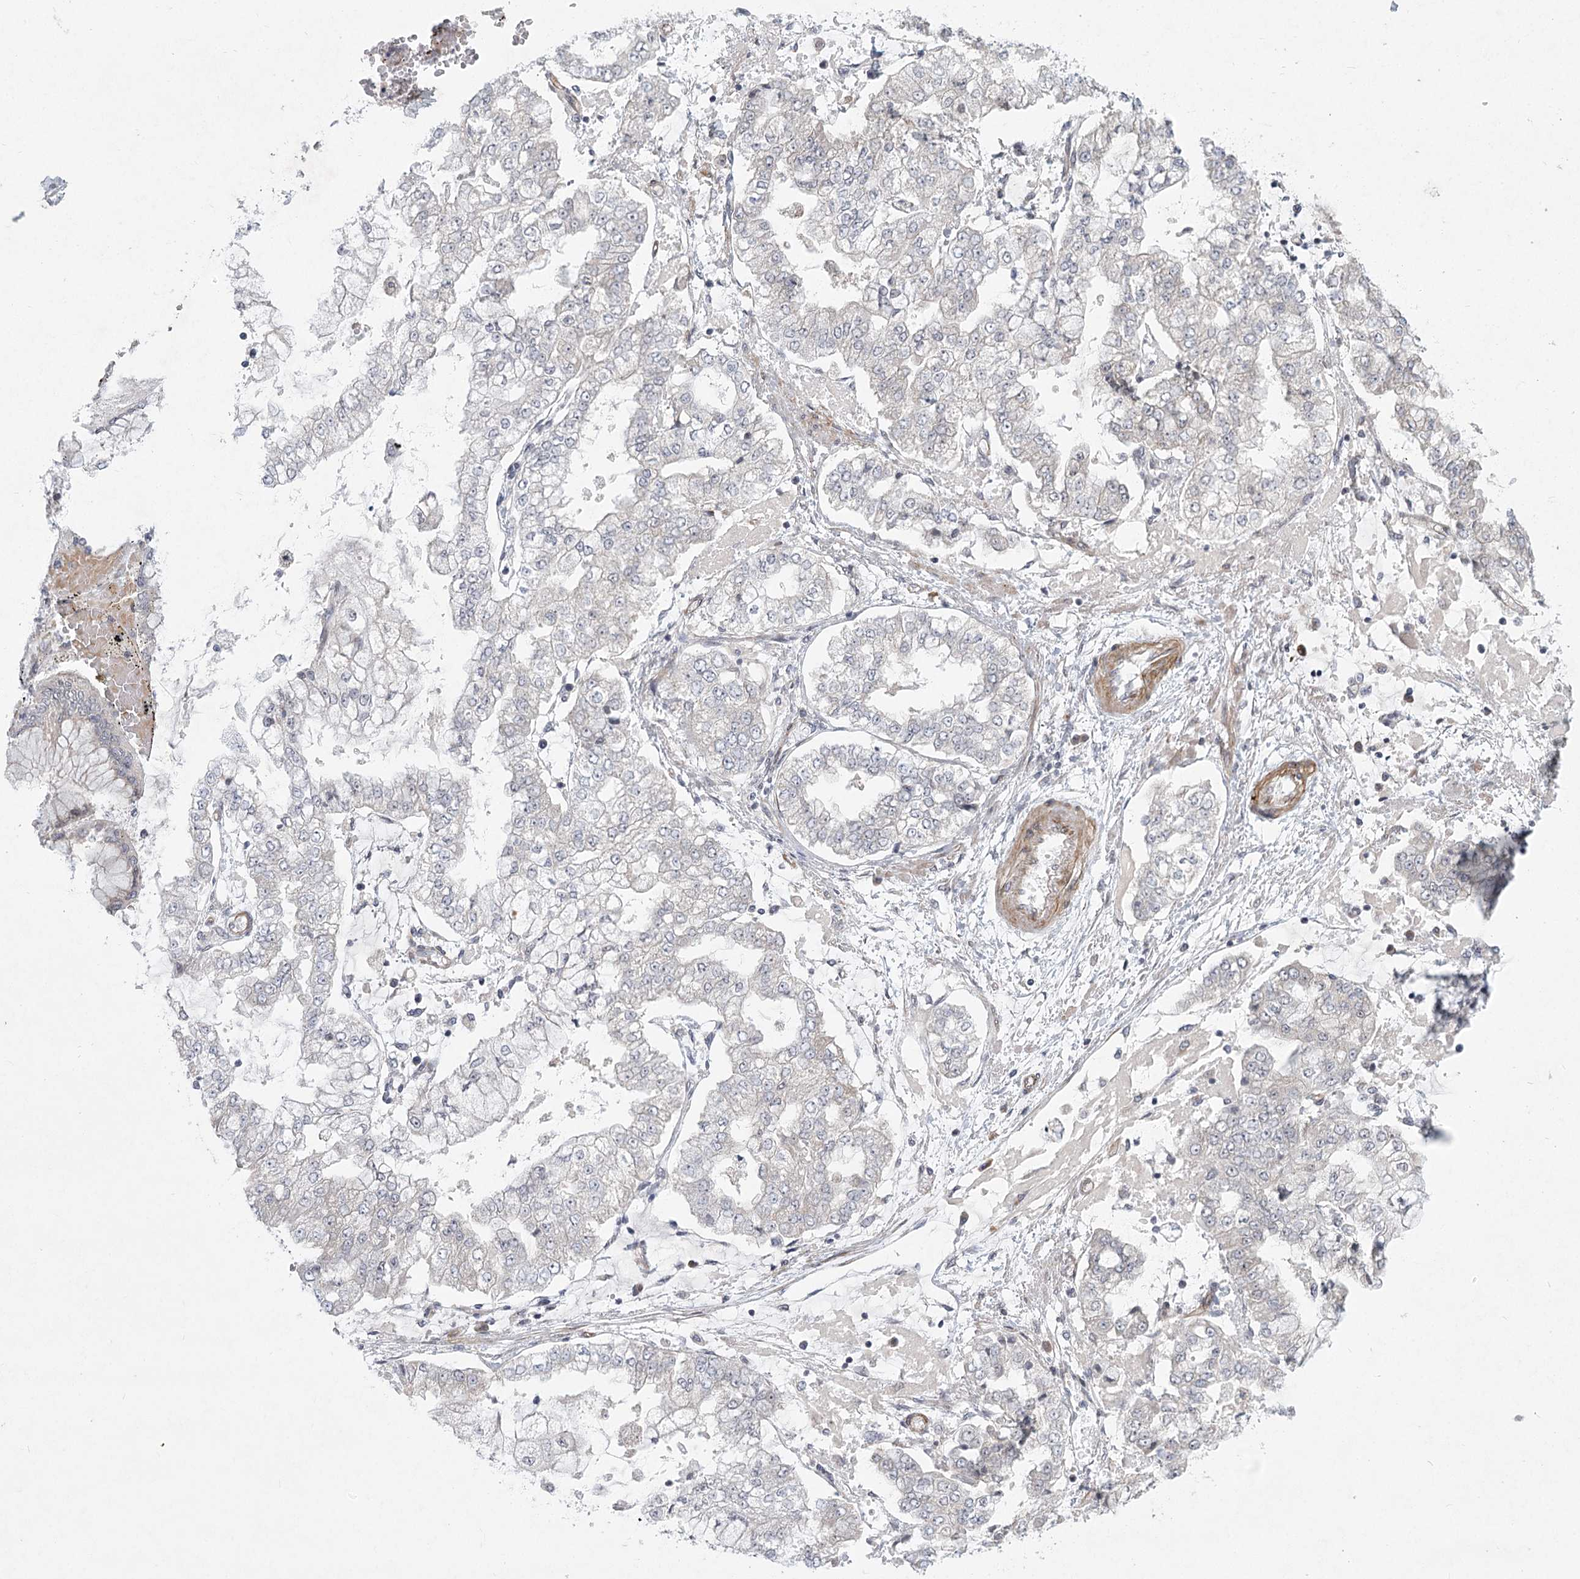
{"staining": {"intensity": "negative", "quantity": "none", "location": "none"}, "tissue": "stomach cancer", "cell_type": "Tumor cells", "image_type": "cancer", "snomed": [{"axis": "morphology", "description": "Adenocarcinoma, NOS"}, {"axis": "topography", "description": "Stomach"}], "caption": "Tumor cells are negative for brown protein staining in stomach cancer. (DAB (3,3'-diaminobenzidine) IHC, high magnification).", "gene": "MEPE", "patient": {"sex": "male", "age": 76}}